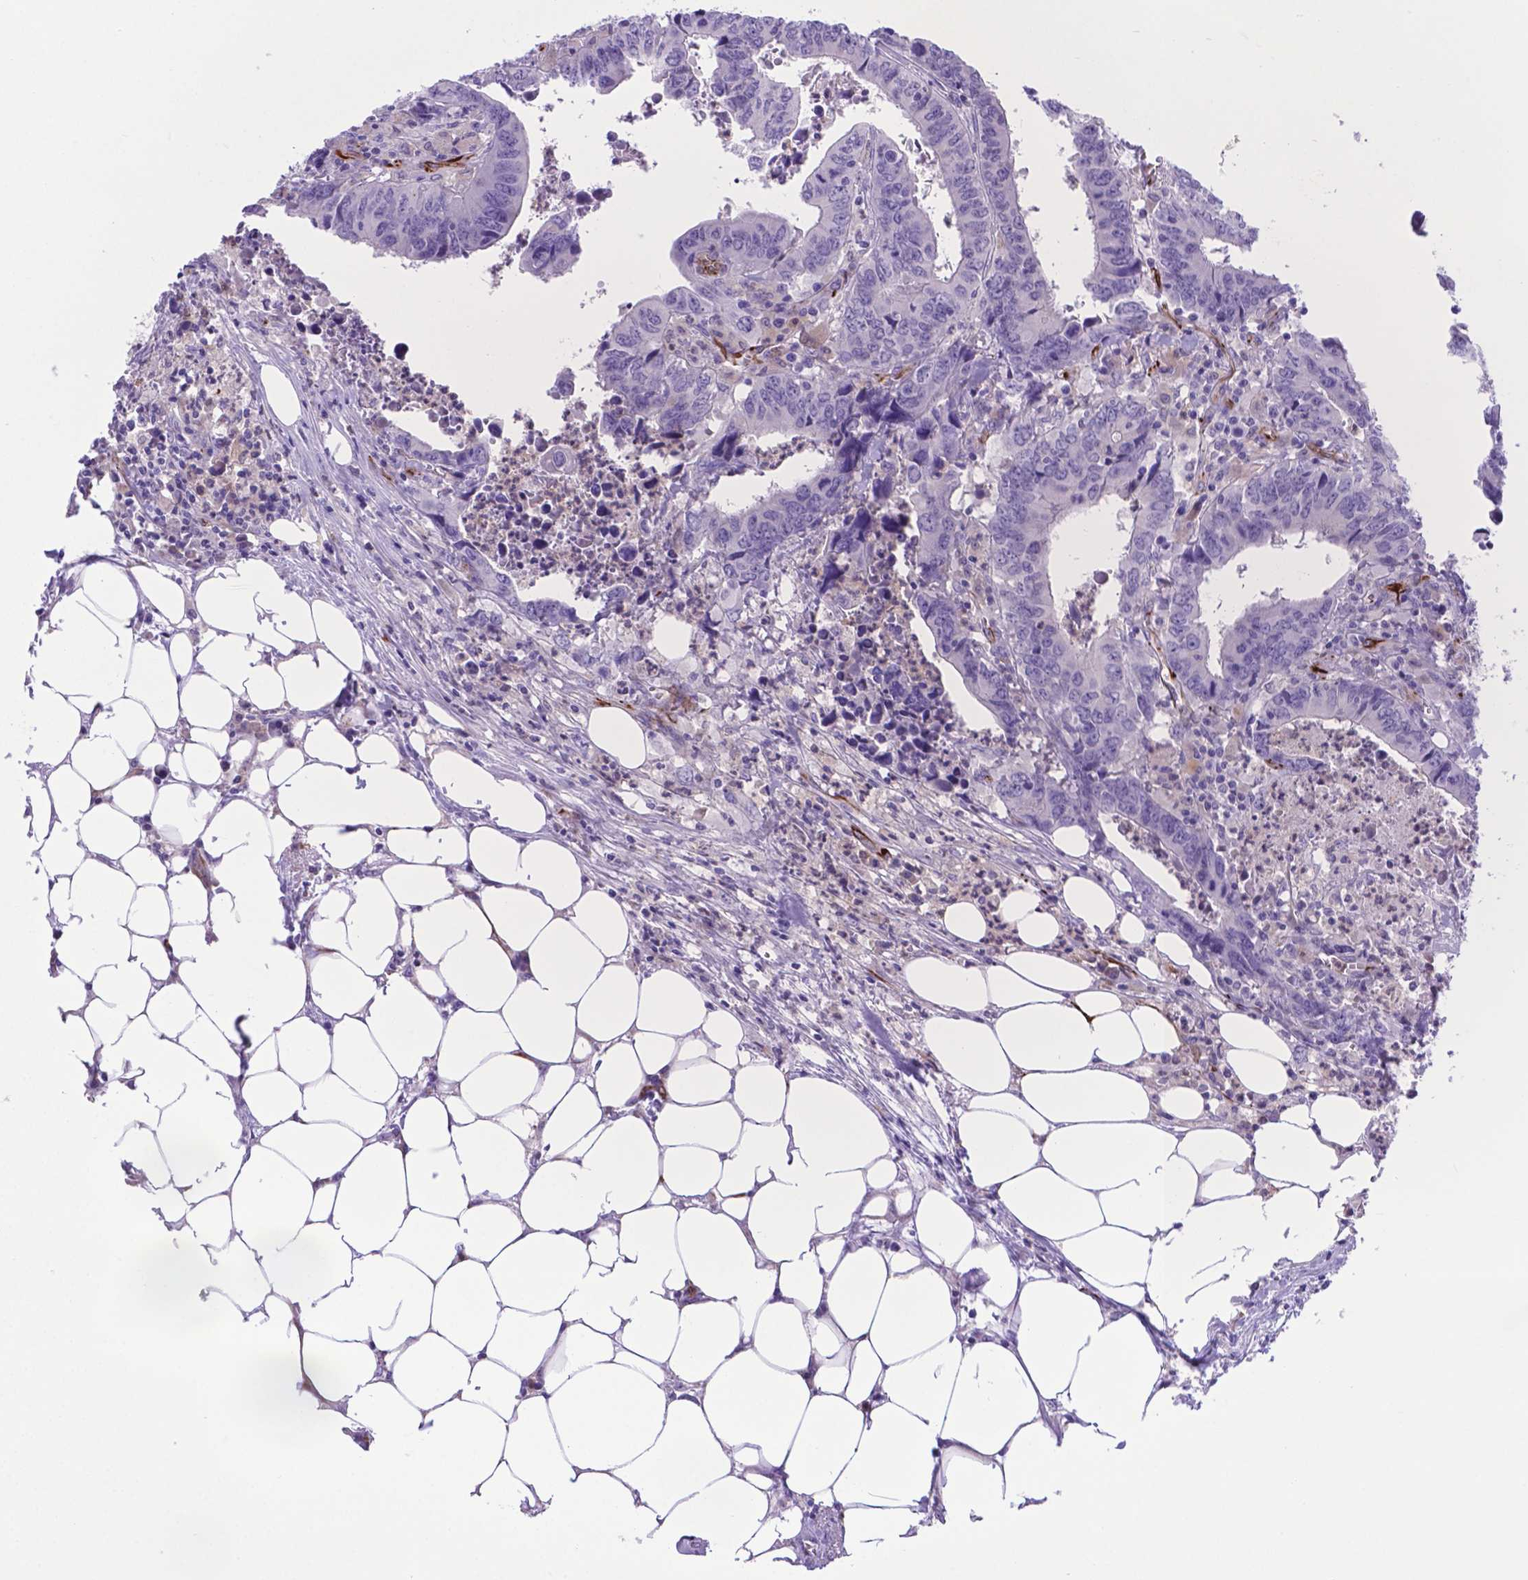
{"staining": {"intensity": "negative", "quantity": "none", "location": "none"}, "tissue": "colorectal cancer", "cell_type": "Tumor cells", "image_type": "cancer", "snomed": [{"axis": "morphology", "description": "Adenocarcinoma, NOS"}, {"axis": "topography", "description": "Colon"}], "caption": "Immunohistochemistry (IHC) micrograph of neoplastic tissue: human colorectal cancer (adenocarcinoma) stained with DAB reveals no significant protein positivity in tumor cells.", "gene": "LZTR1", "patient": {"sex": "female", "age": 82}}